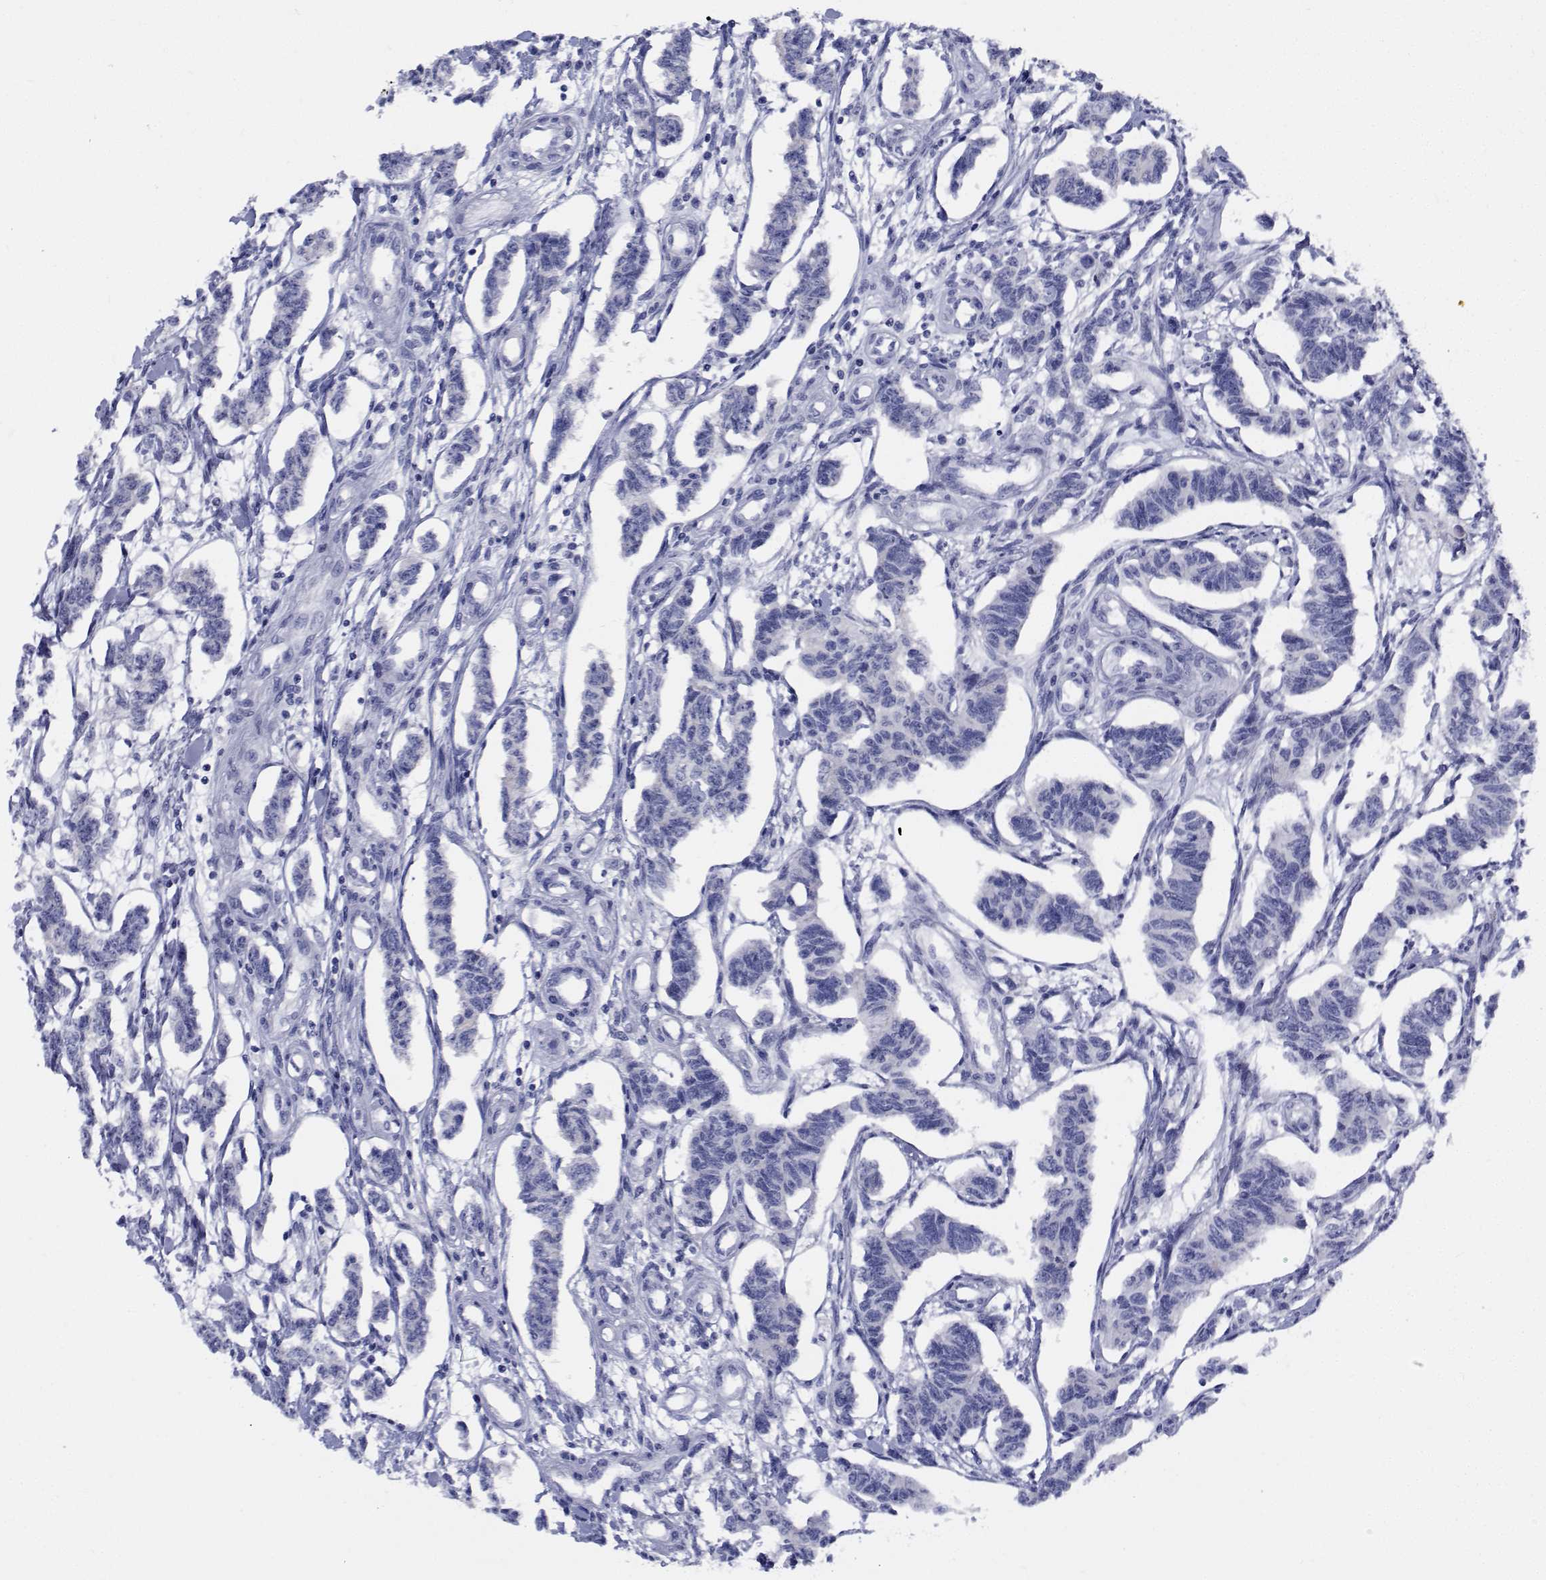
{"staining": {"intensity": "negative", "quantity": "none", "location": "none"}, "tissue": "carcinoid", "cell_type": "Tumor cells", "image_type": "cancer", "snomed": [{"axis": "morphology", "description": "Carcinoid, malignant, NOS"}, {"axis": "topography", "description": "Kidney"}], "caption": "Tumor cells show no significant positivity in carcinoid. (Immunohistochemistry, brightfield microscopy, high magnification).", "gene": "CDHR3", "patient": {"sex": "female", "age": 41}}